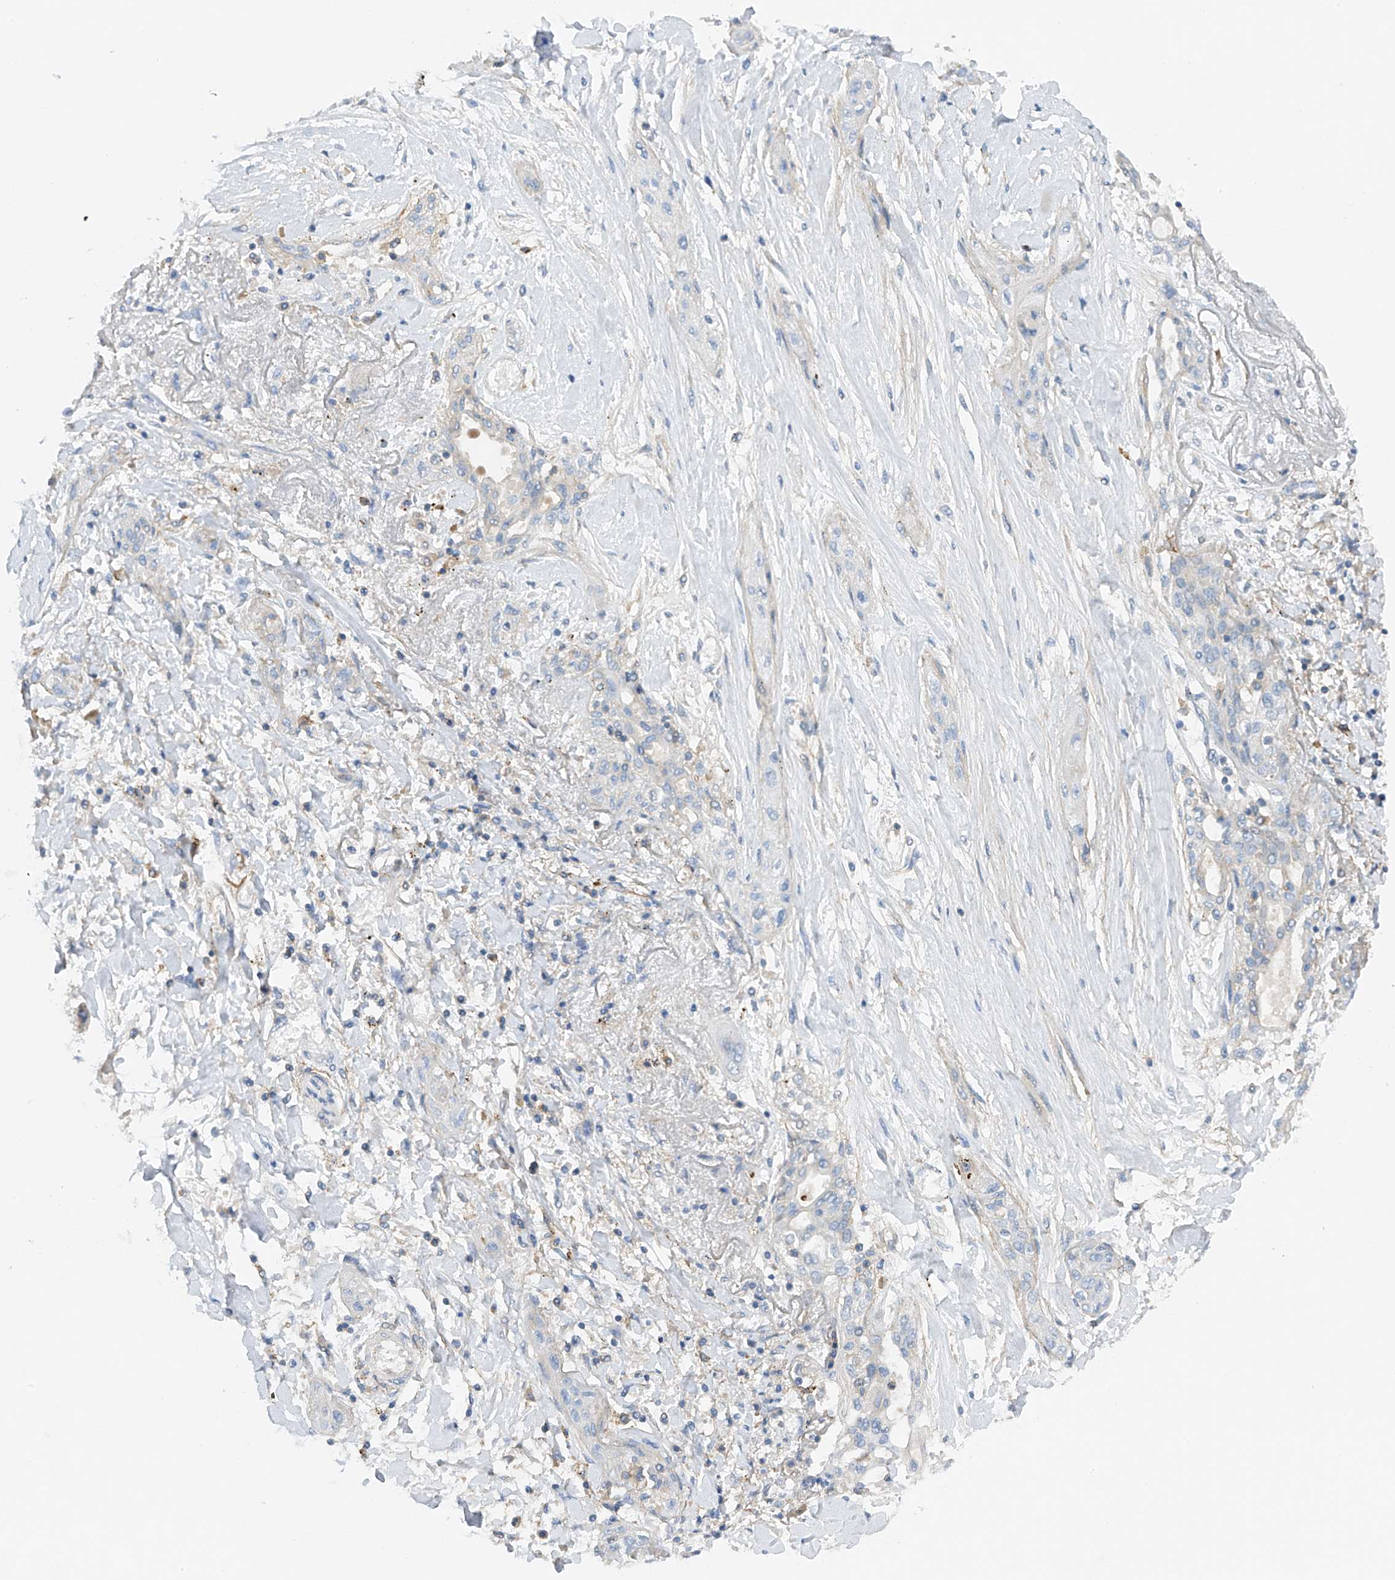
{"staining": {"intensity": "negative", "quantity": "none", "location": "none"}, "tissue": "lung cancer", "cell_type": "Tumor cells", "image_type": "cancer", "snomed": [{"axis": "morphology", "description": "Squamous cell carcinoma, NOS"}, {"axis": "topography", "description": "Lung"}], "caption": "High magnification brightfield microscopy of lung squamous cell carcinoma stained with DAB (3,3'-diaminobenzidine) (brown) and counterstained with hematoxylin (blue): tumor cells show no significant expression. Nuclei are stained in blue.", "gene": "NALCN", "patient": {"sex": "female", "age": 47}}